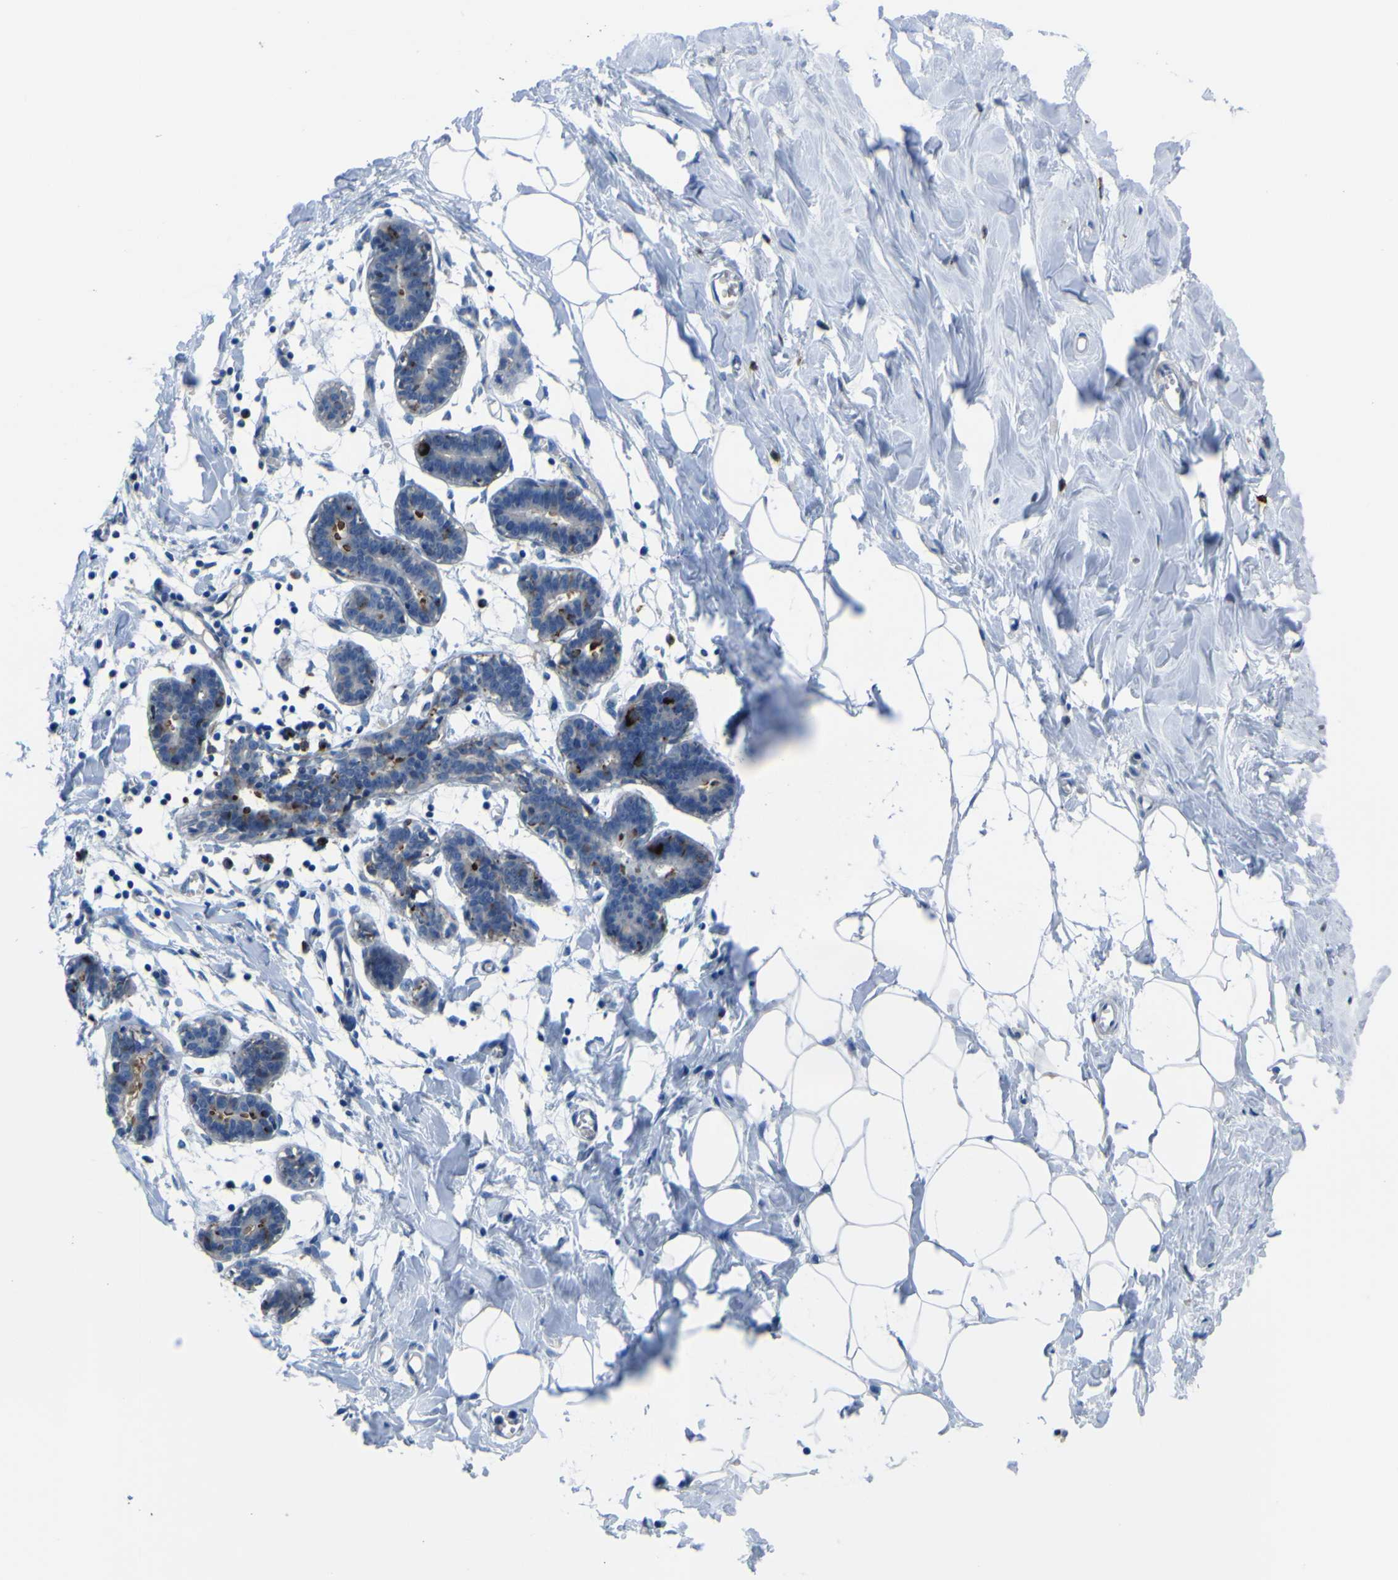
{"staining": {"intensity": "negative", "quantity": "none", "location": "none"}, "tissue": "breast", "cell_type": "Adipocytes", "image_type": "normal", "snomed": [{"axis": "morphology", "description": "Normal tissue, NOS"}, {"axis": "topography", "description": "Breast"}], "caption": "This is an immunohistochemistry histopathology image of benign breast. There is no expression in adipocytes.", "gene": "CST3", "patient": {"sex": "female", "age": 27}}